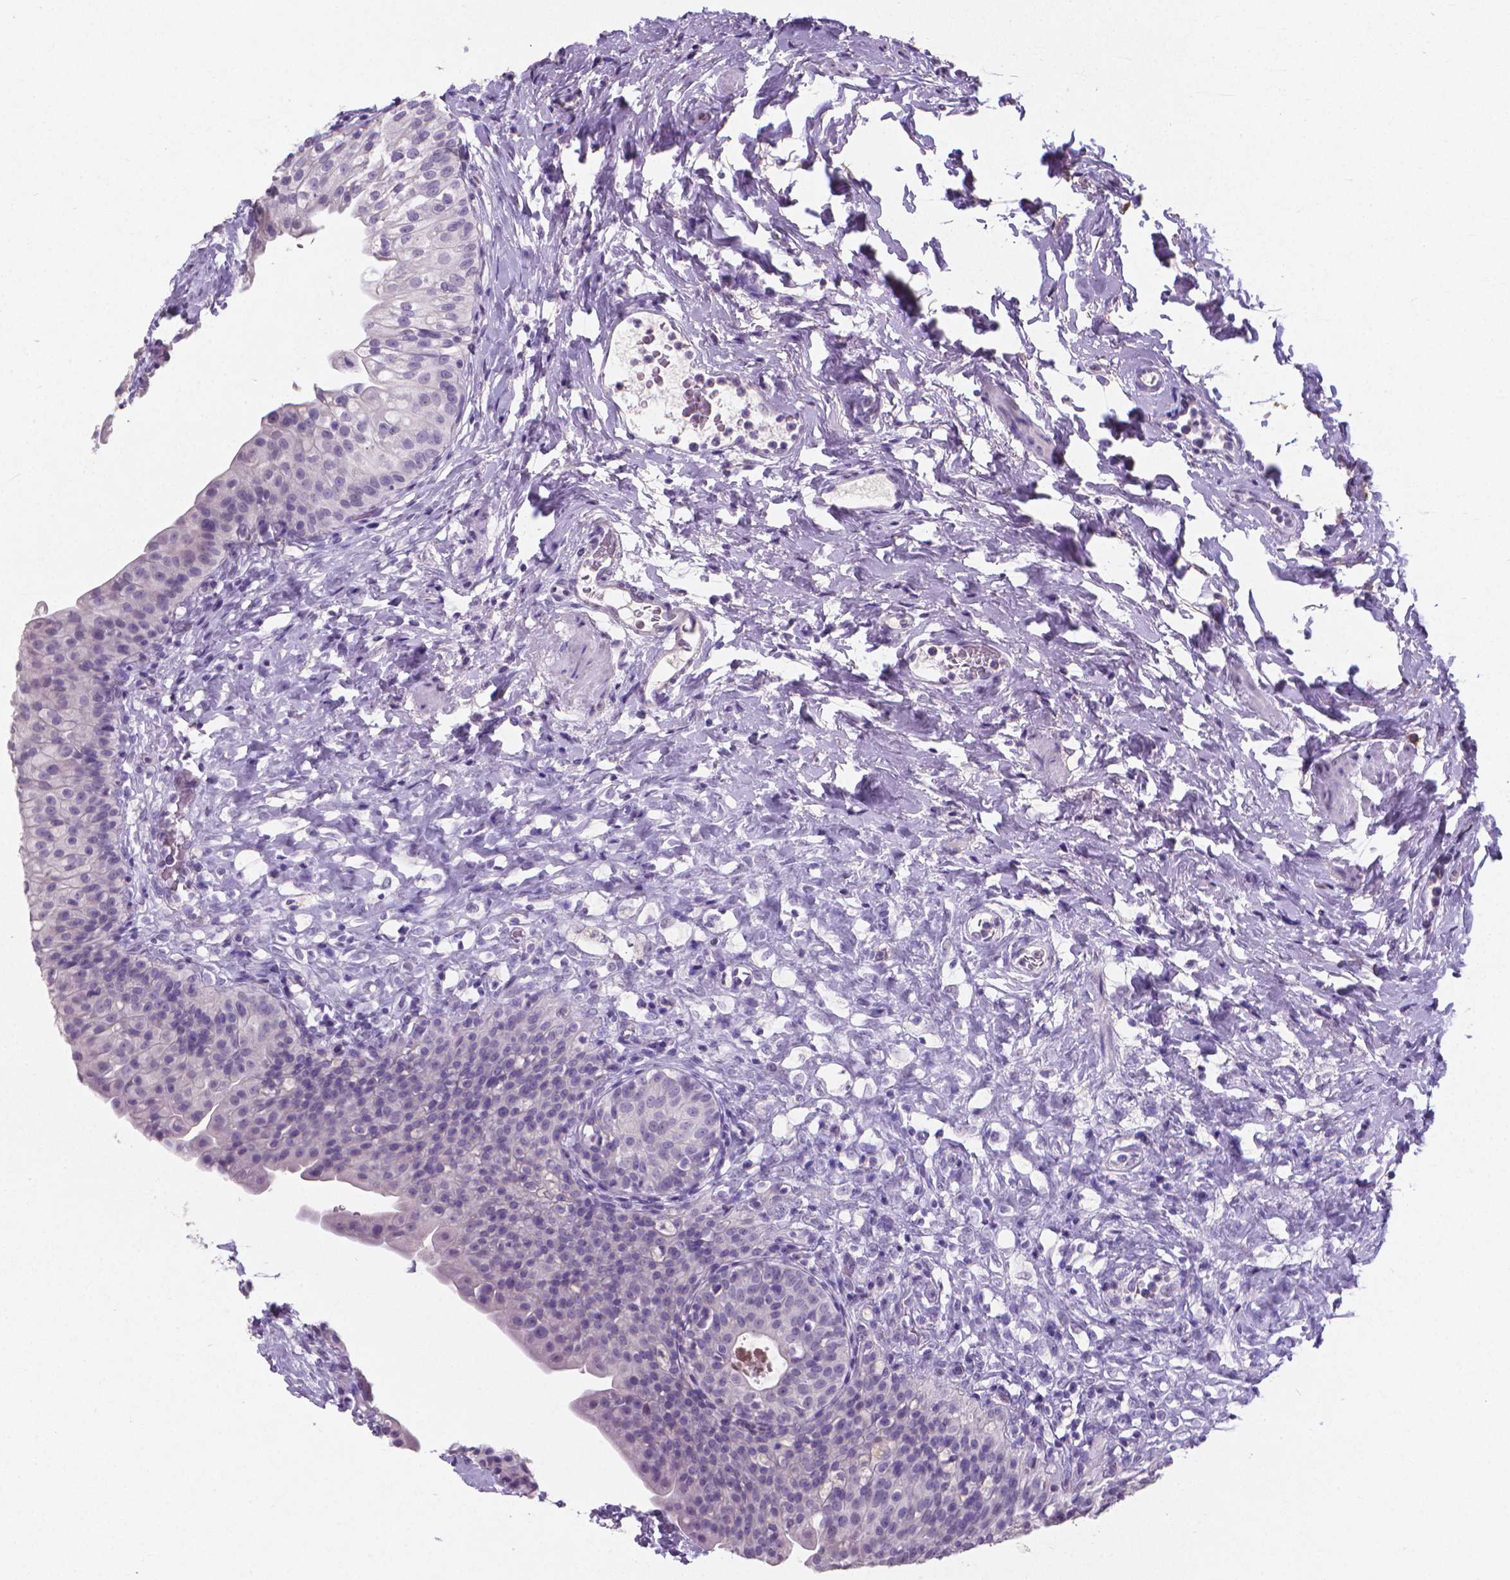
{"staining": {"intensity": "negative", "quantity": "none", "location": "none"}, "tissue": "urinary bladder", "cell_type": "Urothelial cells", "image_type": "normal", "snomed": [{"axis": "morphology", "description": "Normal tissue, NOS"}, {"axis": "topography", "description": "Urinary bladder"}], "caption": "The photomicrograph demonstrates no significant expression in urothelial cells of urinary bladder. Nuclei are stained in blue.", "gene": "XPNPEP2", "patient": {"sex": "male", "age": 76}}